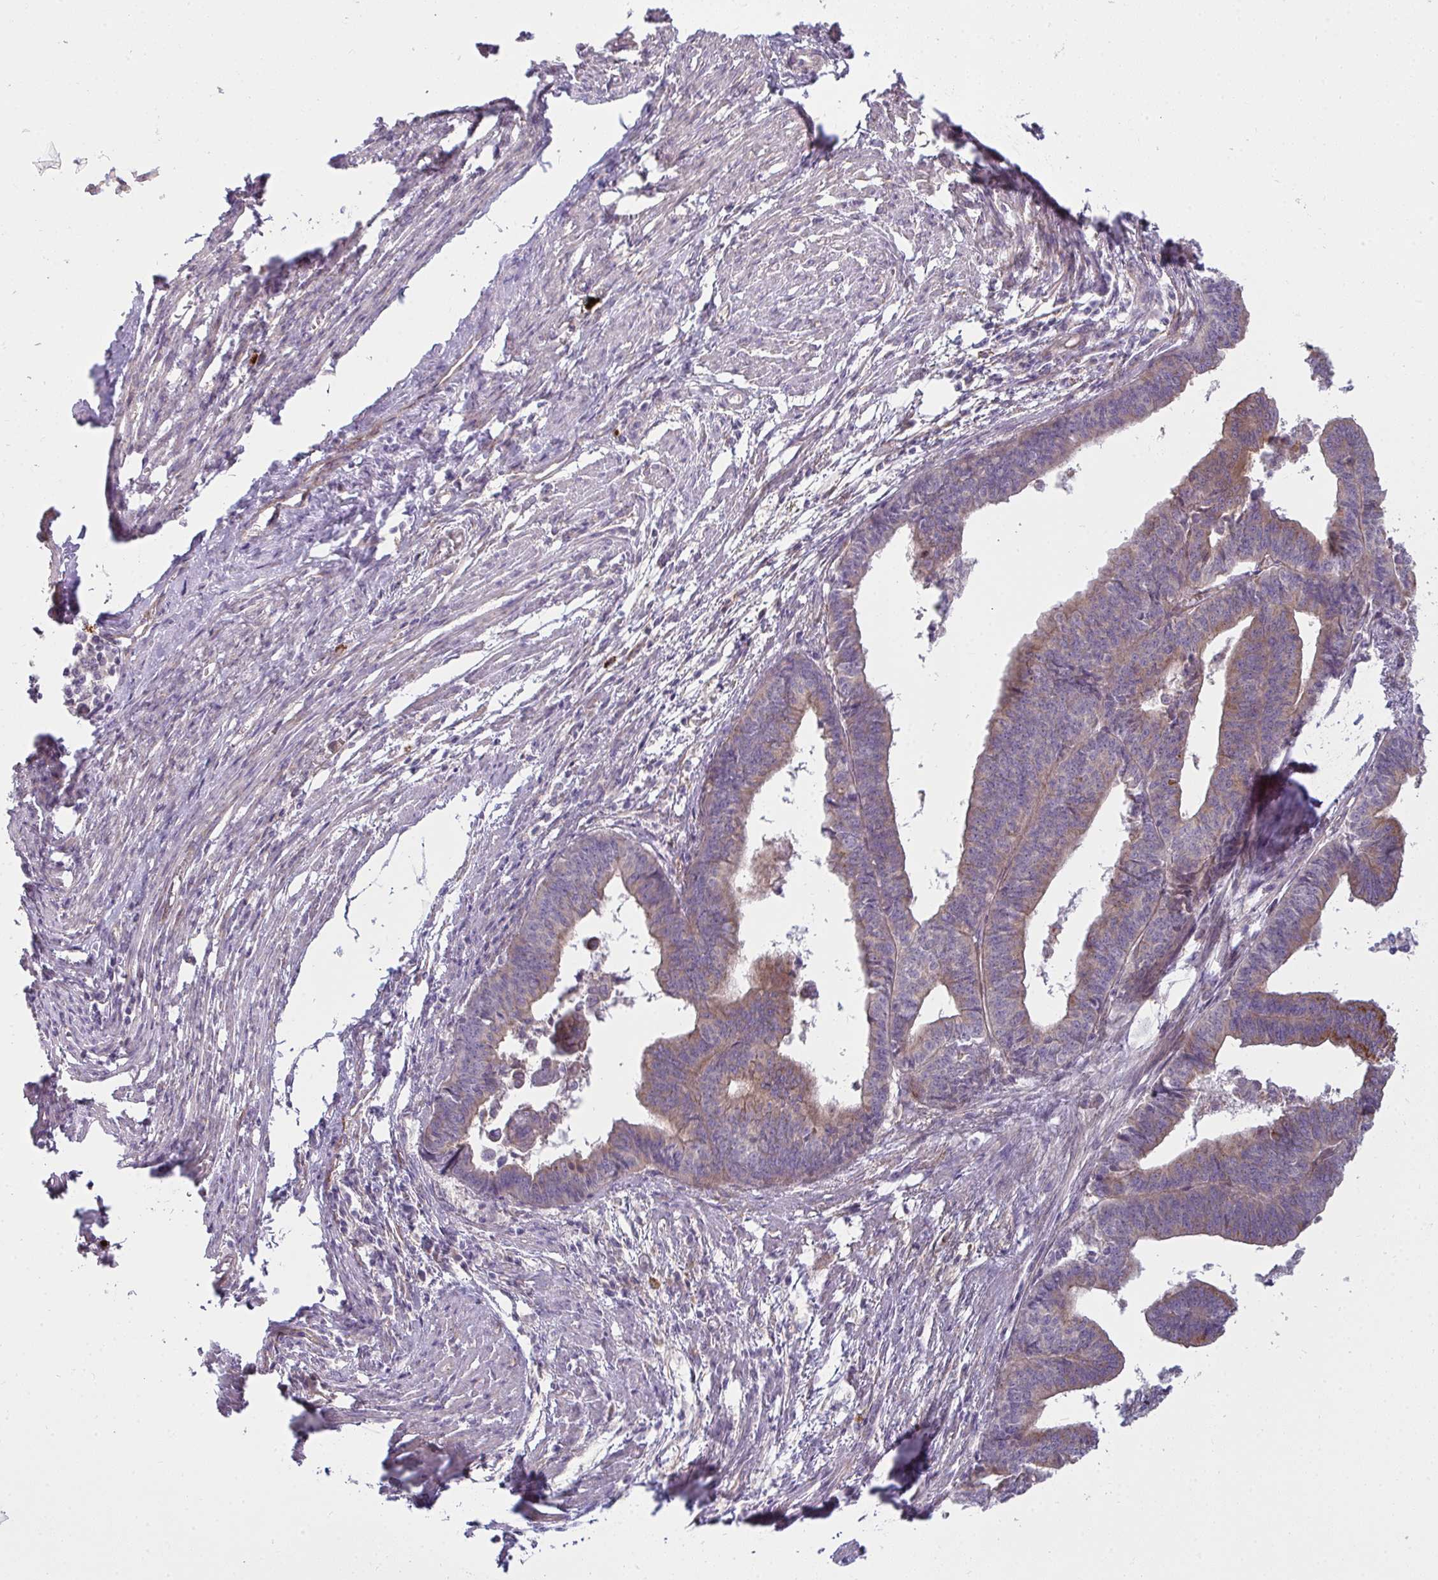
{"staining": {"intensity": "moderate", "quantity": ">75%", "location": "cytoplasmic/membranous"}, "tissue": "endometrial cancer", "cell_type": "Tumor cells", "image_type": "cancer", "snomed": [{"axis": "morphology", "description": "Adenocarcinoma, NOS"}, {"axis": "topography", "description": "Endometrium"}], "caption": "Protein expression analysis of endometrial cancer (adenocarcinoma) demonstrates moderate cytoplasmic/membranous staining in approximately >75% of tumor cells.", "gene": "SH2D1B", "patient": {"sex": "female", "age": 65}}